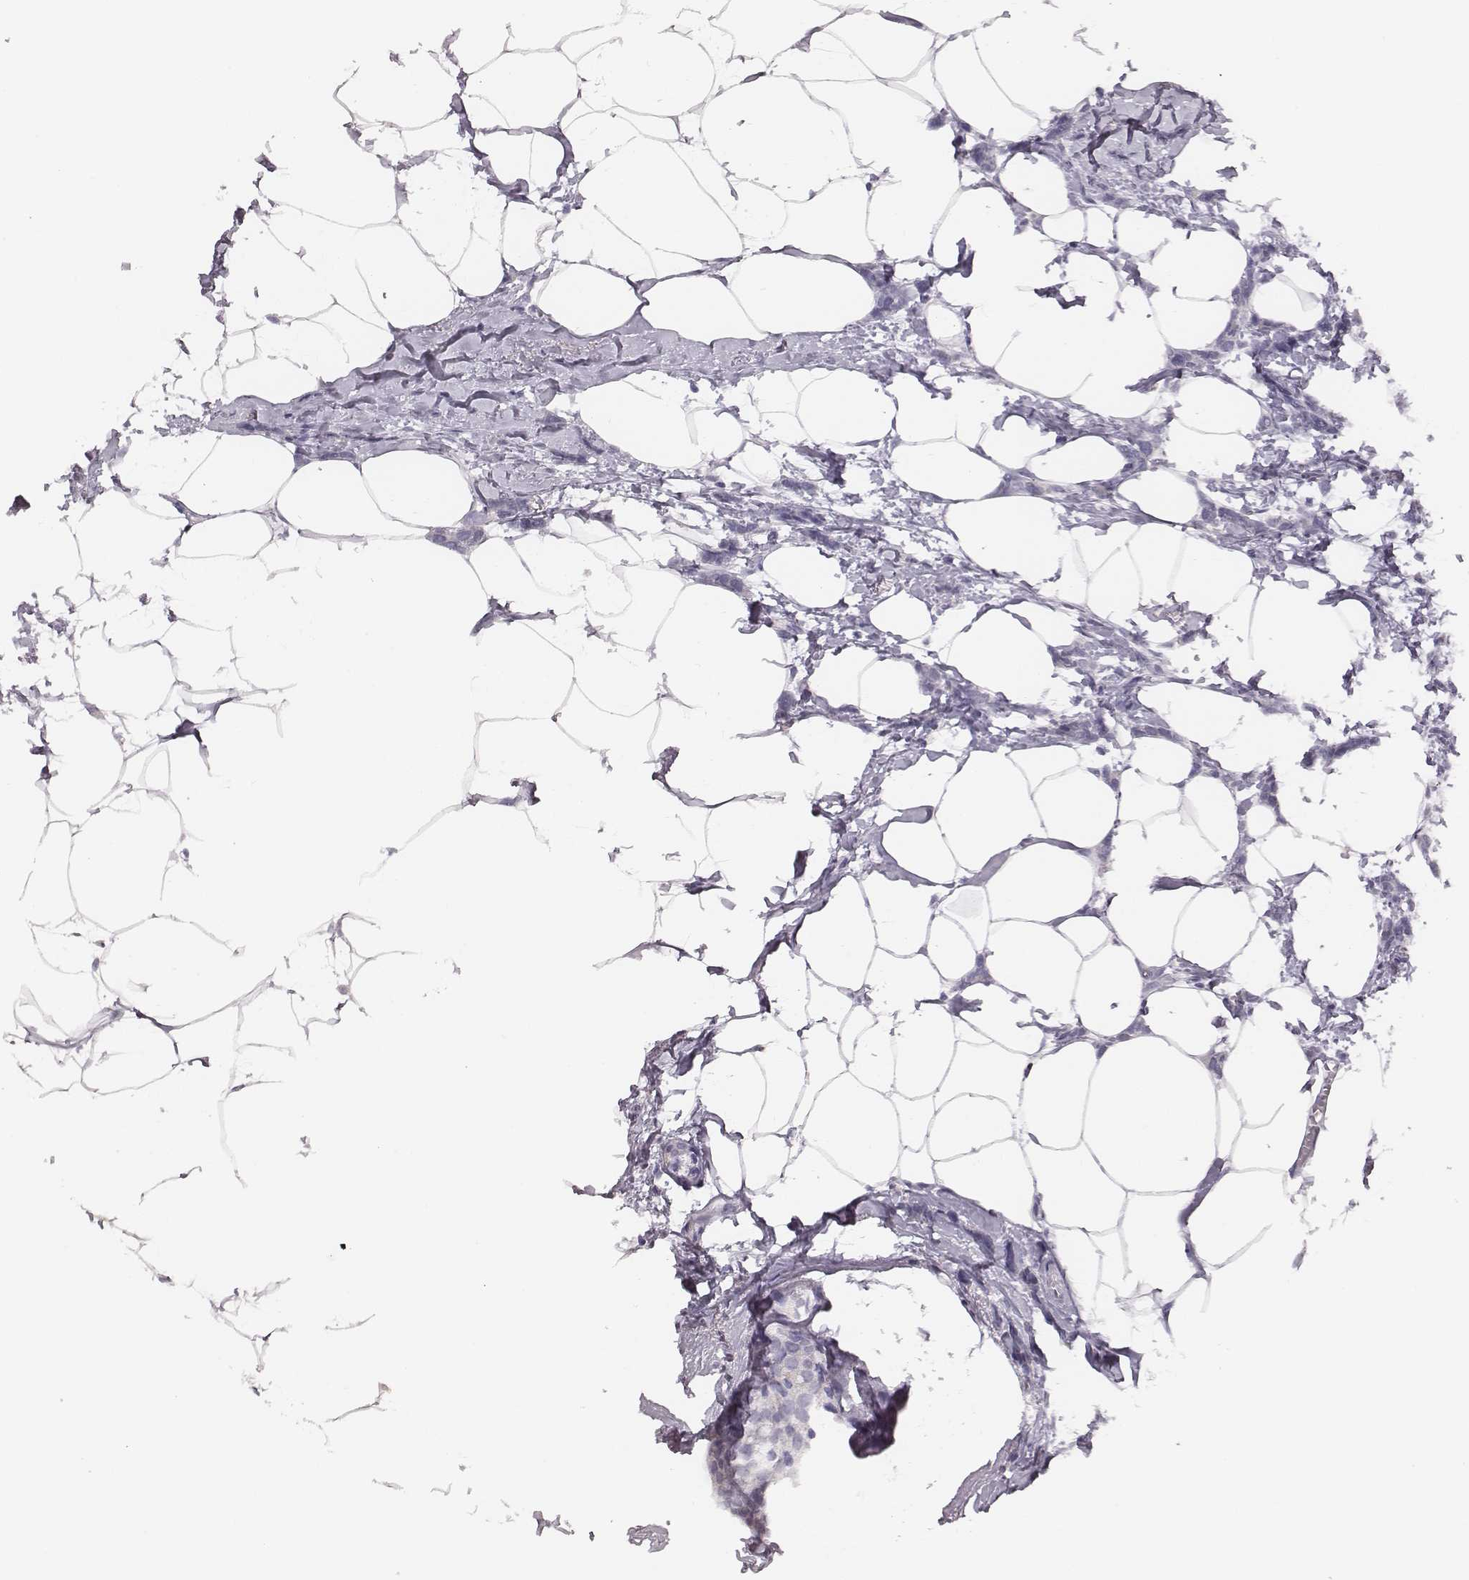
{"staining": {"intensity": "negative", "quantity": "none", "location": "none"}, "tissue": "breast cancer", "cell_type": "Tumor cells", "image_type": "cancer", "snomed": [{"axis": "morphology", "description": "Duct carcinoma"}, {"axis": "topography", "description": "Breast"}], "caption": "The histopathology image reveals no significant expression in tumor cells of breast cancer.", "gene": "ADGRF4", "patient": {"sex": "female", "age": 40}}